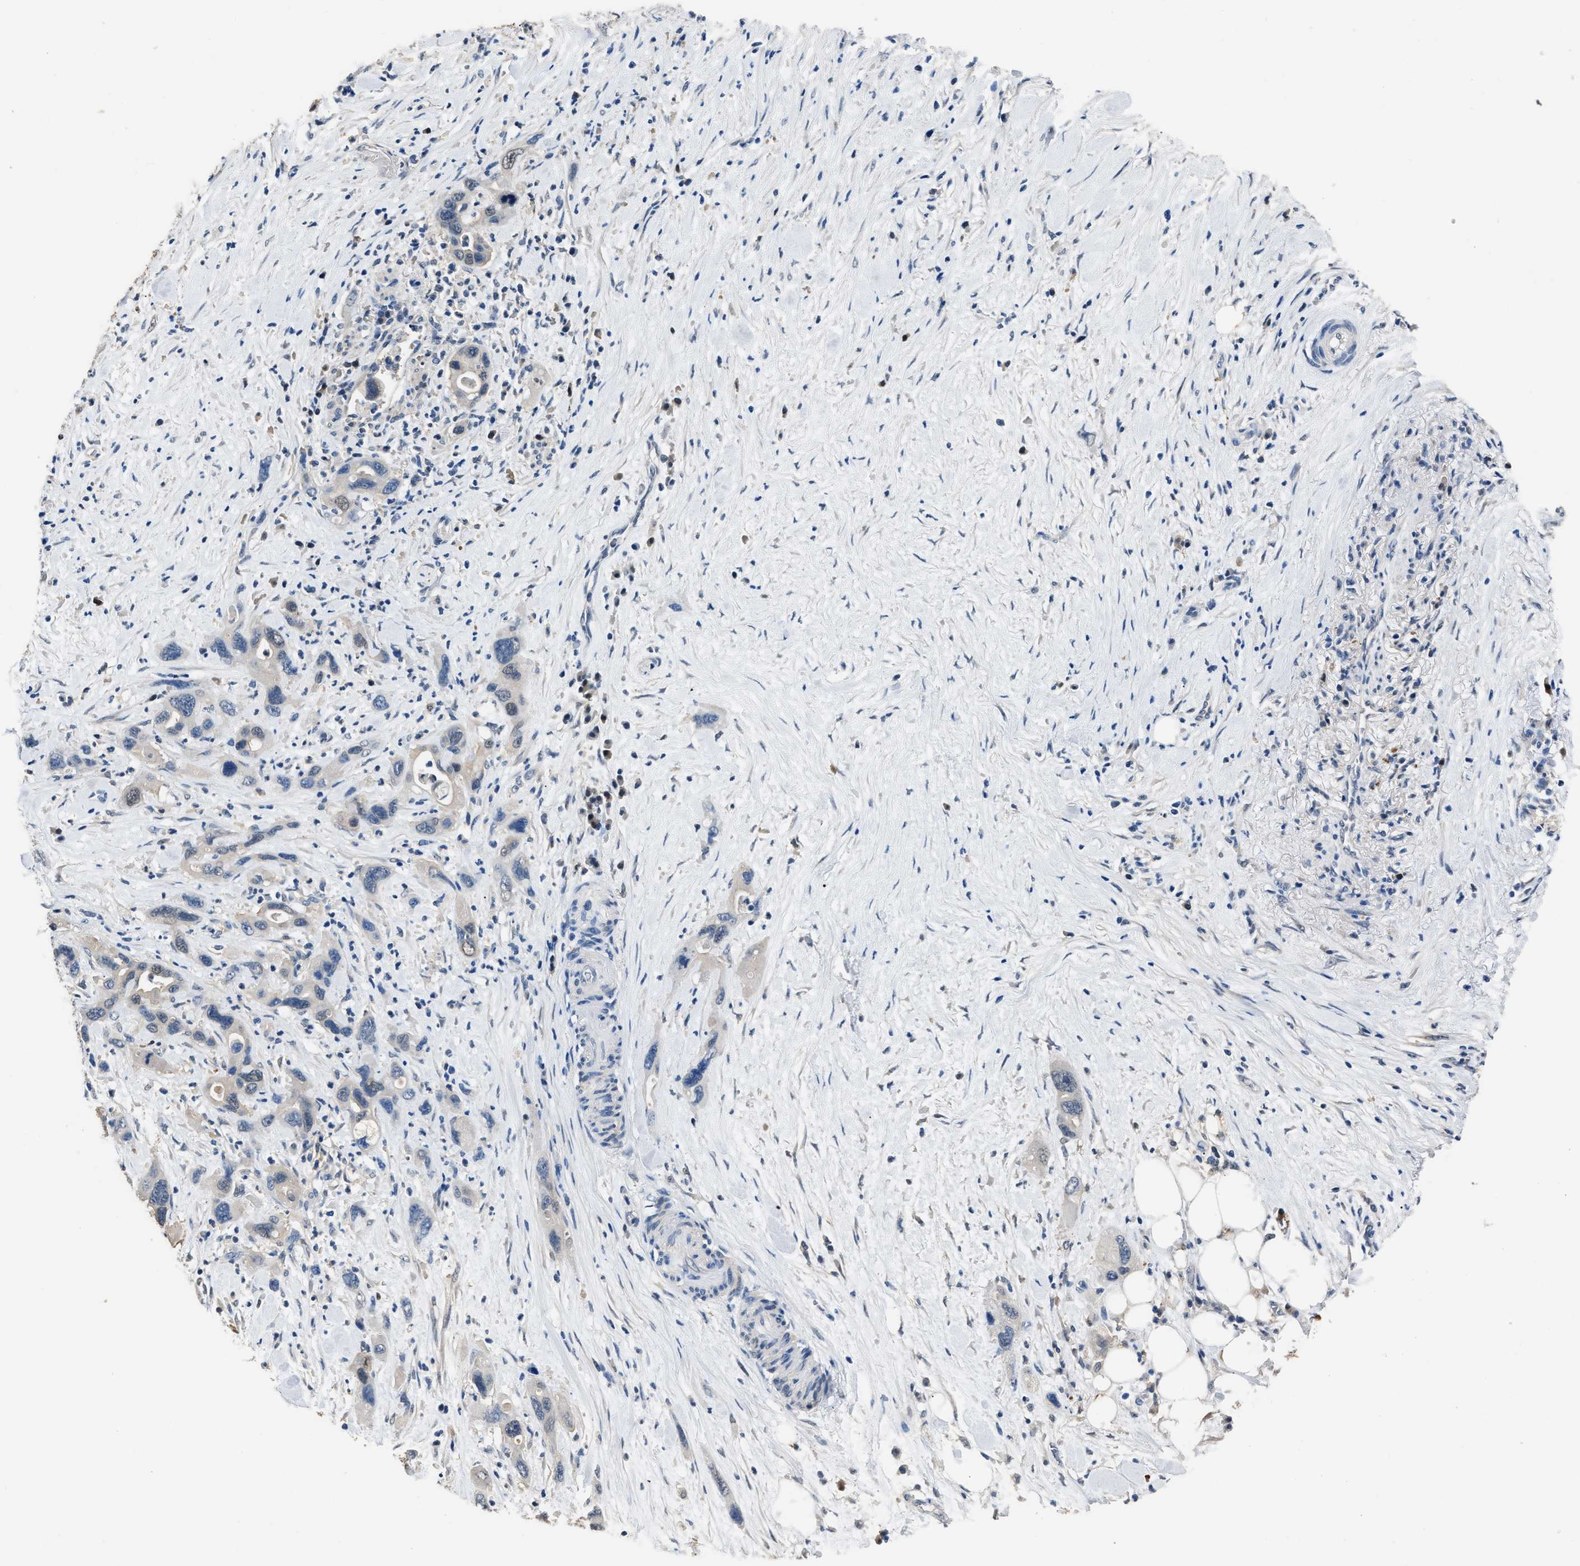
{"staining": {"intensity": "negative", "quantity": "none", "location": "none"}, "tissue": "pancreatic cancer", "cell_type": "Tumor cells", "image_type": "cancer", "snomed": [{"axis": "morphology", "description": "Adenocarcinoma, NOS"}, {"axis": "topography", "description": "Pancreas"}], "caption": "Protein analysis of pancreatic adenocarcinoma demonstrates no significant expression in tumor cells.", "gene": "GSTP1", "patient": {"sex": "female", "age": 70}}